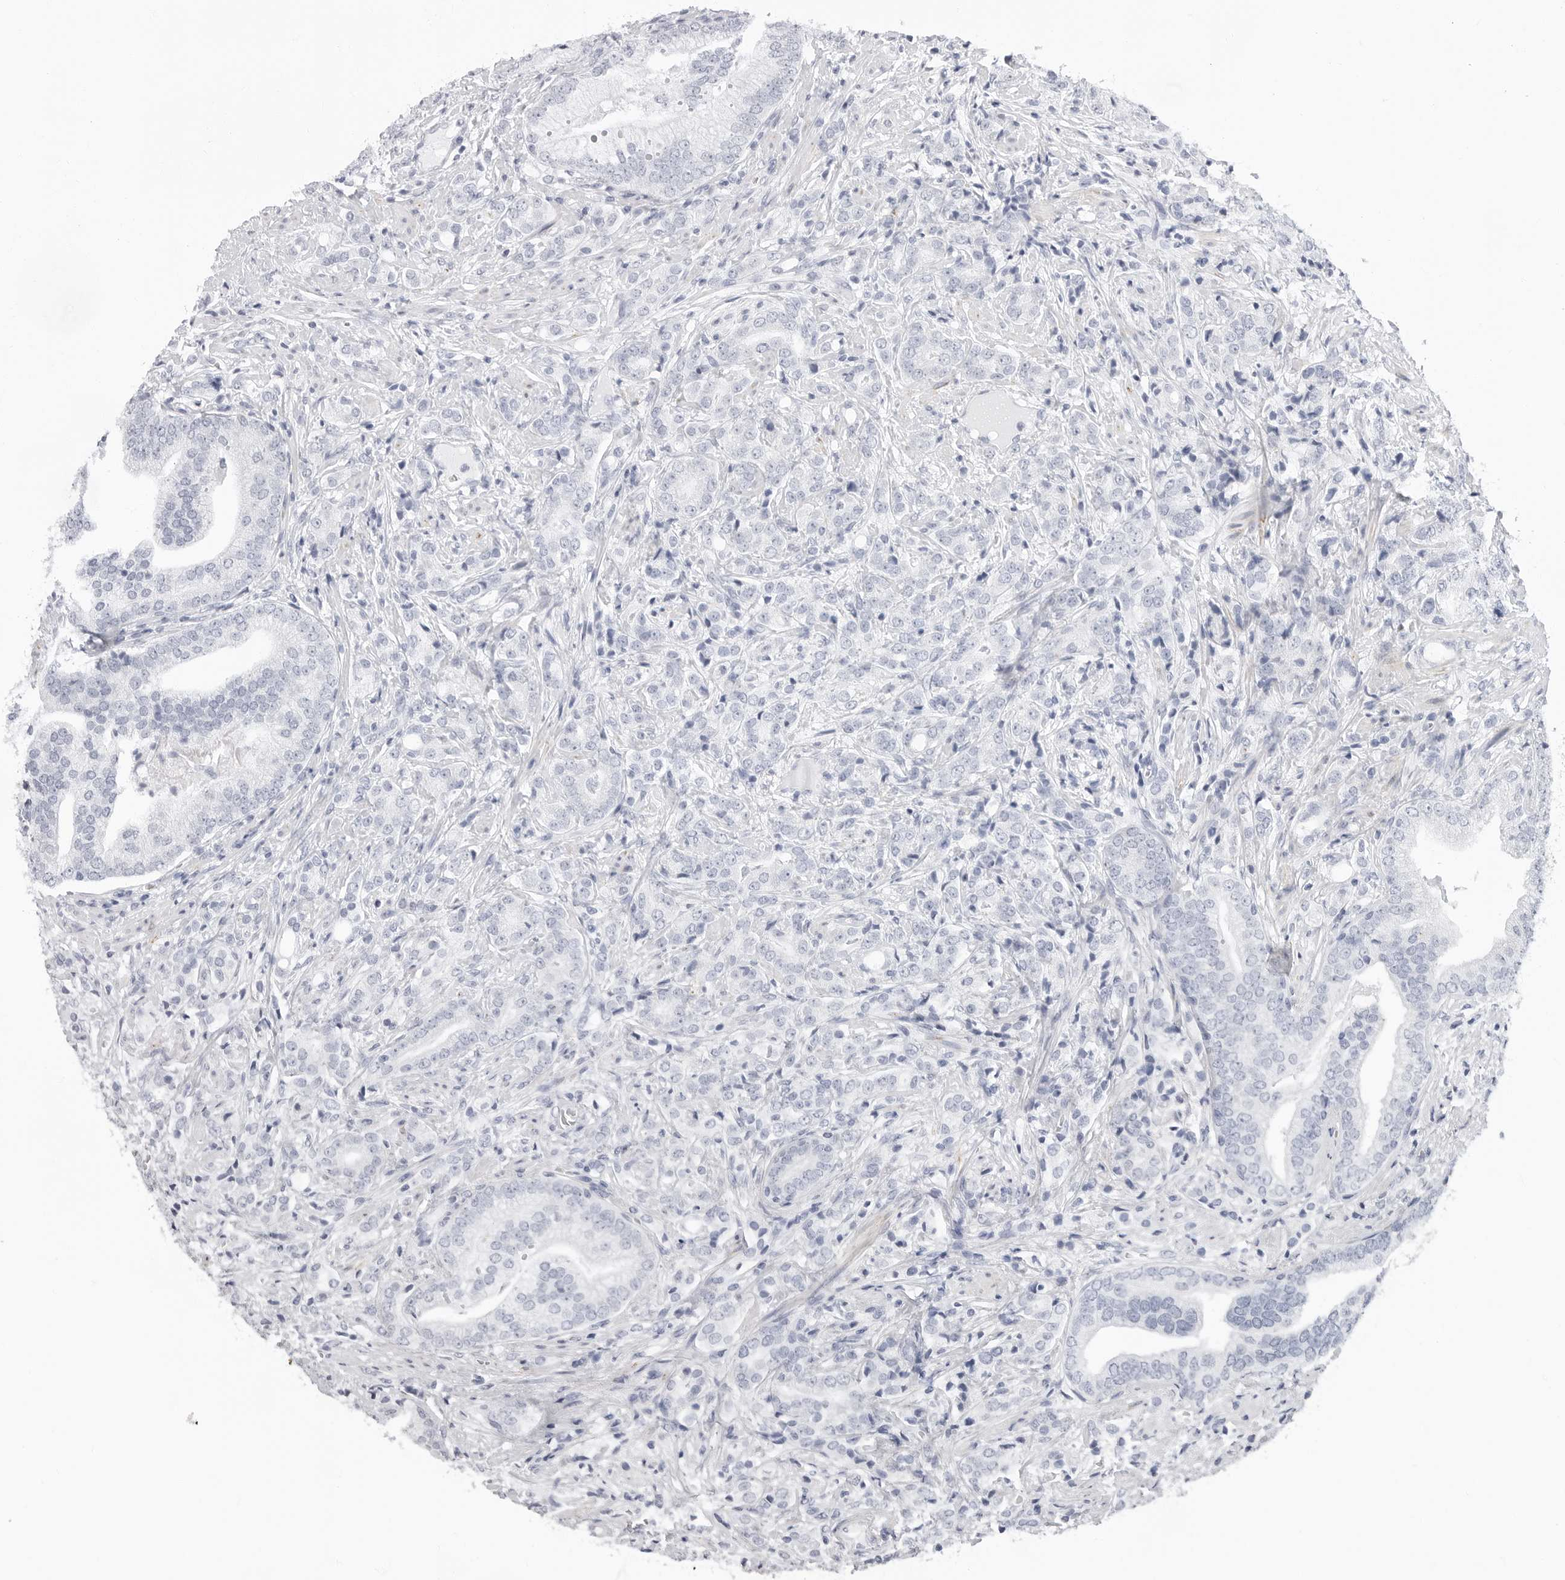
{"staining": {"intensity": "negative", "quantity": "none", "location": "none"}, "tissue": "prostate cancer", "cell_type": "Tumor cells", "image_type": "cancer", "snomed": [{"axis": "morphology", "description": "Adenocarcinoma, High grade"}, {"axis": "topography", "description": "Prostate"}], "caption": "DAB (3,3'-diaminobenzidine) immunohistochemical staining of human adenocarcinoma (high-grade) (prostate) exhibits no significant positivity in tumor cells.", "gene": "ERICH3", "patient": {"sex": "male", "age": 57}}